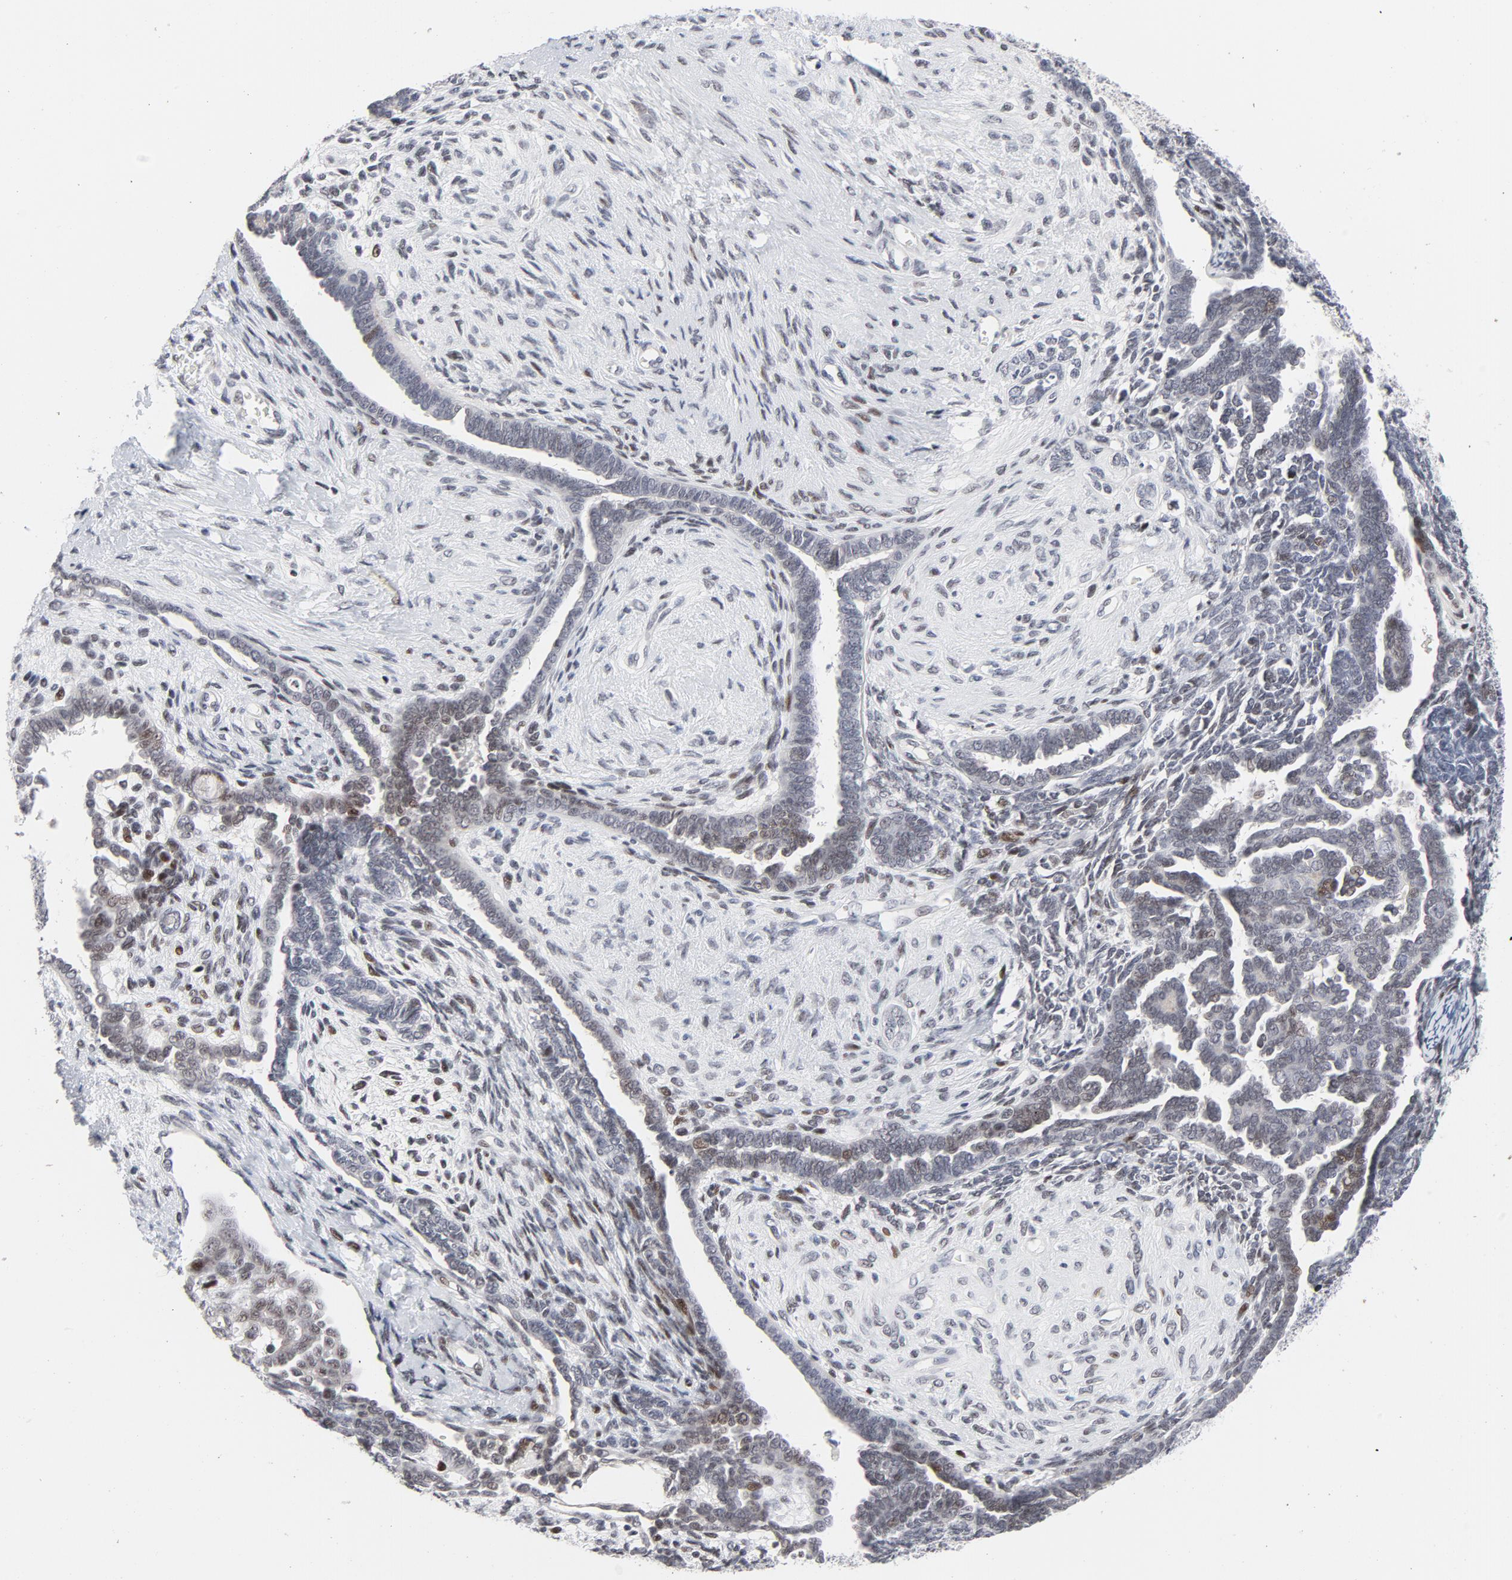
{"staining": {"intensity": "weak", "quantity": "<25%", "location": "nuclear"}, "tissue": "endometrial cancer", "cell_type": "Tumor cells", "image_type": "cancer", "snomed": [{"axis": "morphology", "description": "Neoplasm, malignant, NOS"}, {"axis": "topography", "description": "Endometrium"}], "caption": "Malignant neoplasm (endometrial) was stained to show a protein in brown. There is no significant positivity in tumor cells.", "gene": "NFIC", "patient": {"sex": "female", "age": 74}}